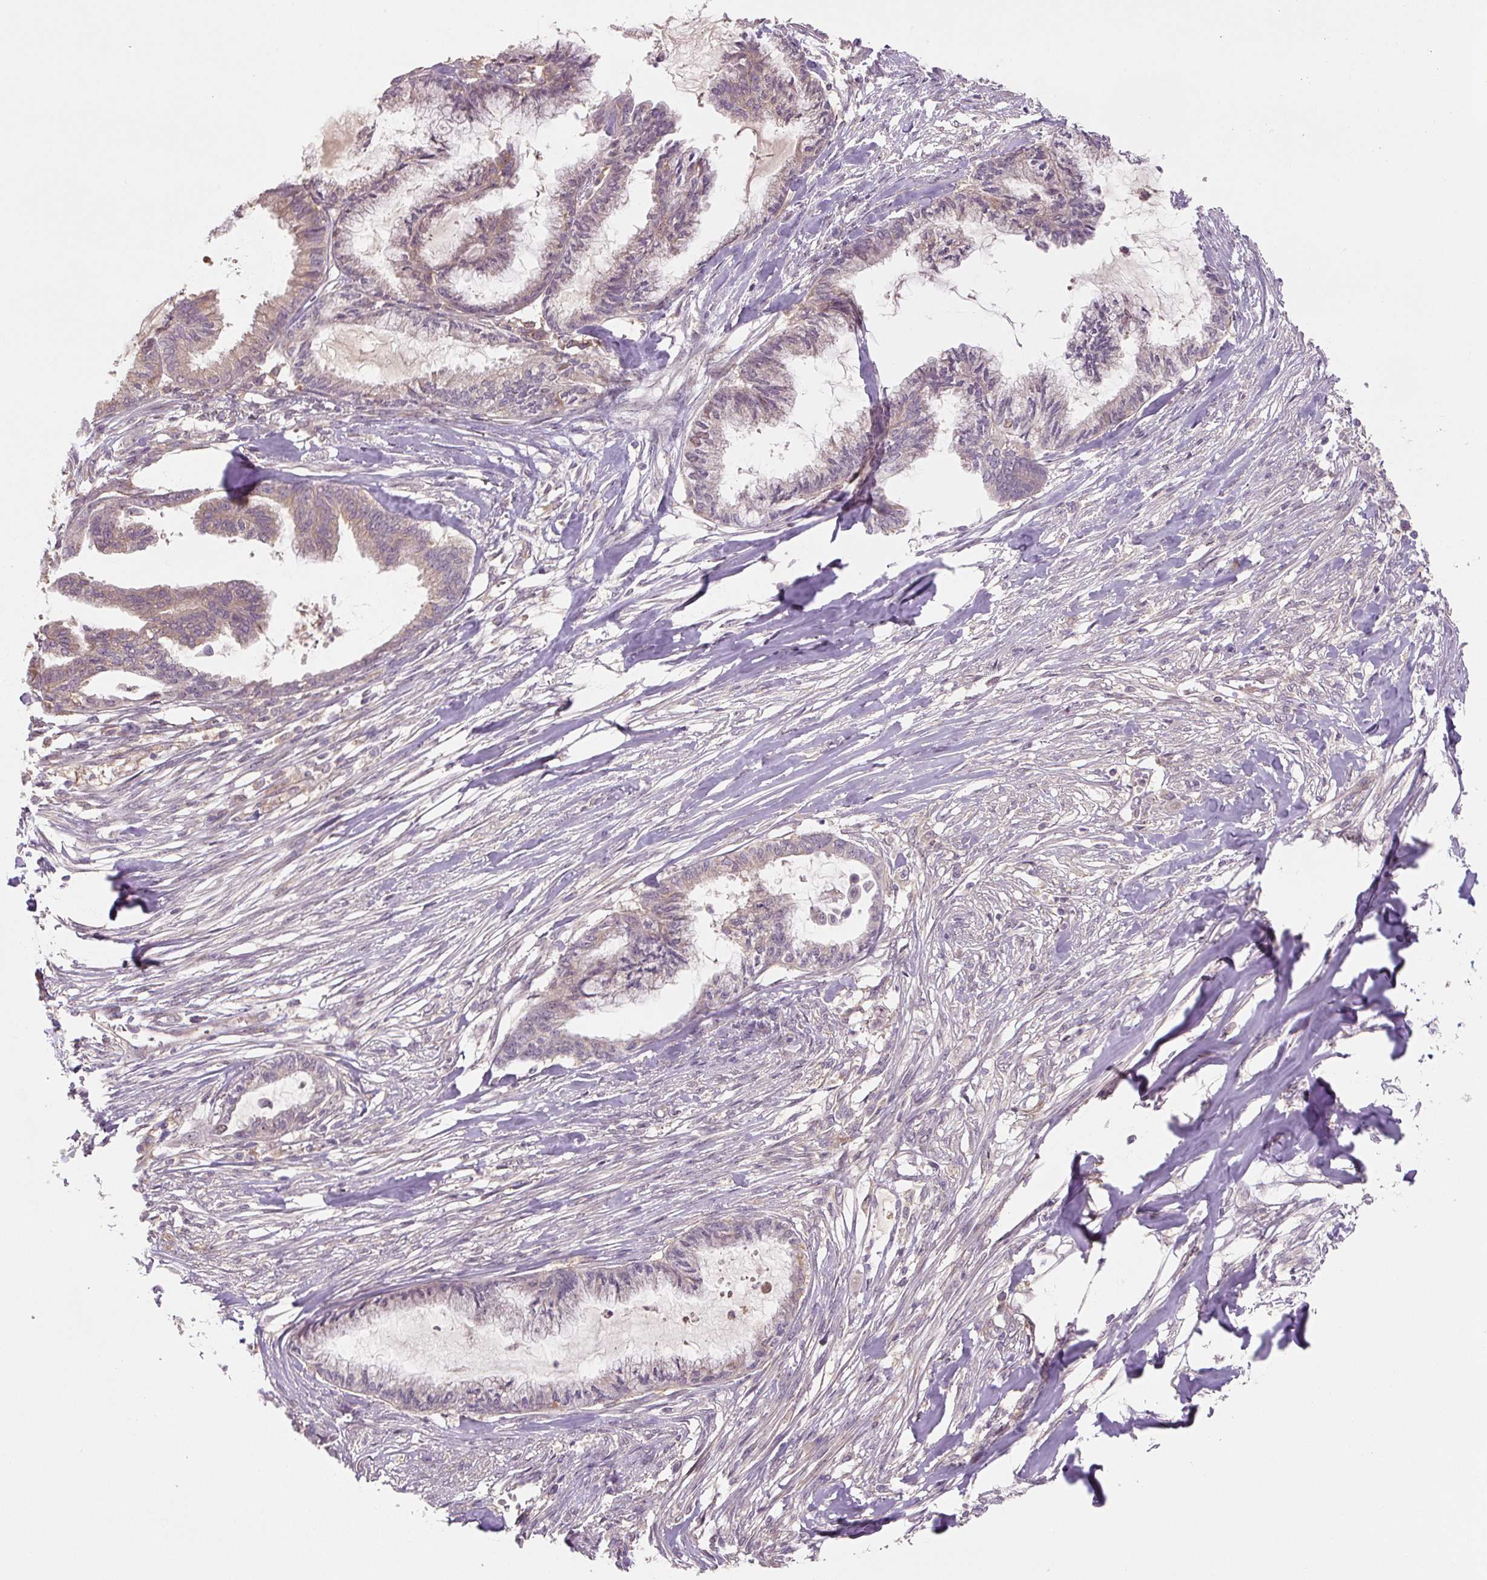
{"staining": {"intensity": "weak", "quantity": "25%-75%", "location": "cytoplasmic/membranous"}, "tissue": "endometrial cancer", "cell_type": "Tumor cells", "image_type": "cancer", "snomed": [{"axis": "morphology", "description": "Adenocarcinoma, NOS"}, {"axis": "topography", "description": "Endometrium"}], "caption": "This is a histology image of immunohistochemistry (IHC) staining of endometrial adenocarcinoma, which shows weak staining in the cytoplasmic/membranous of tumor cells.", "gene": "C2orf73", "patient": {"sex": "female", "age": 86}}